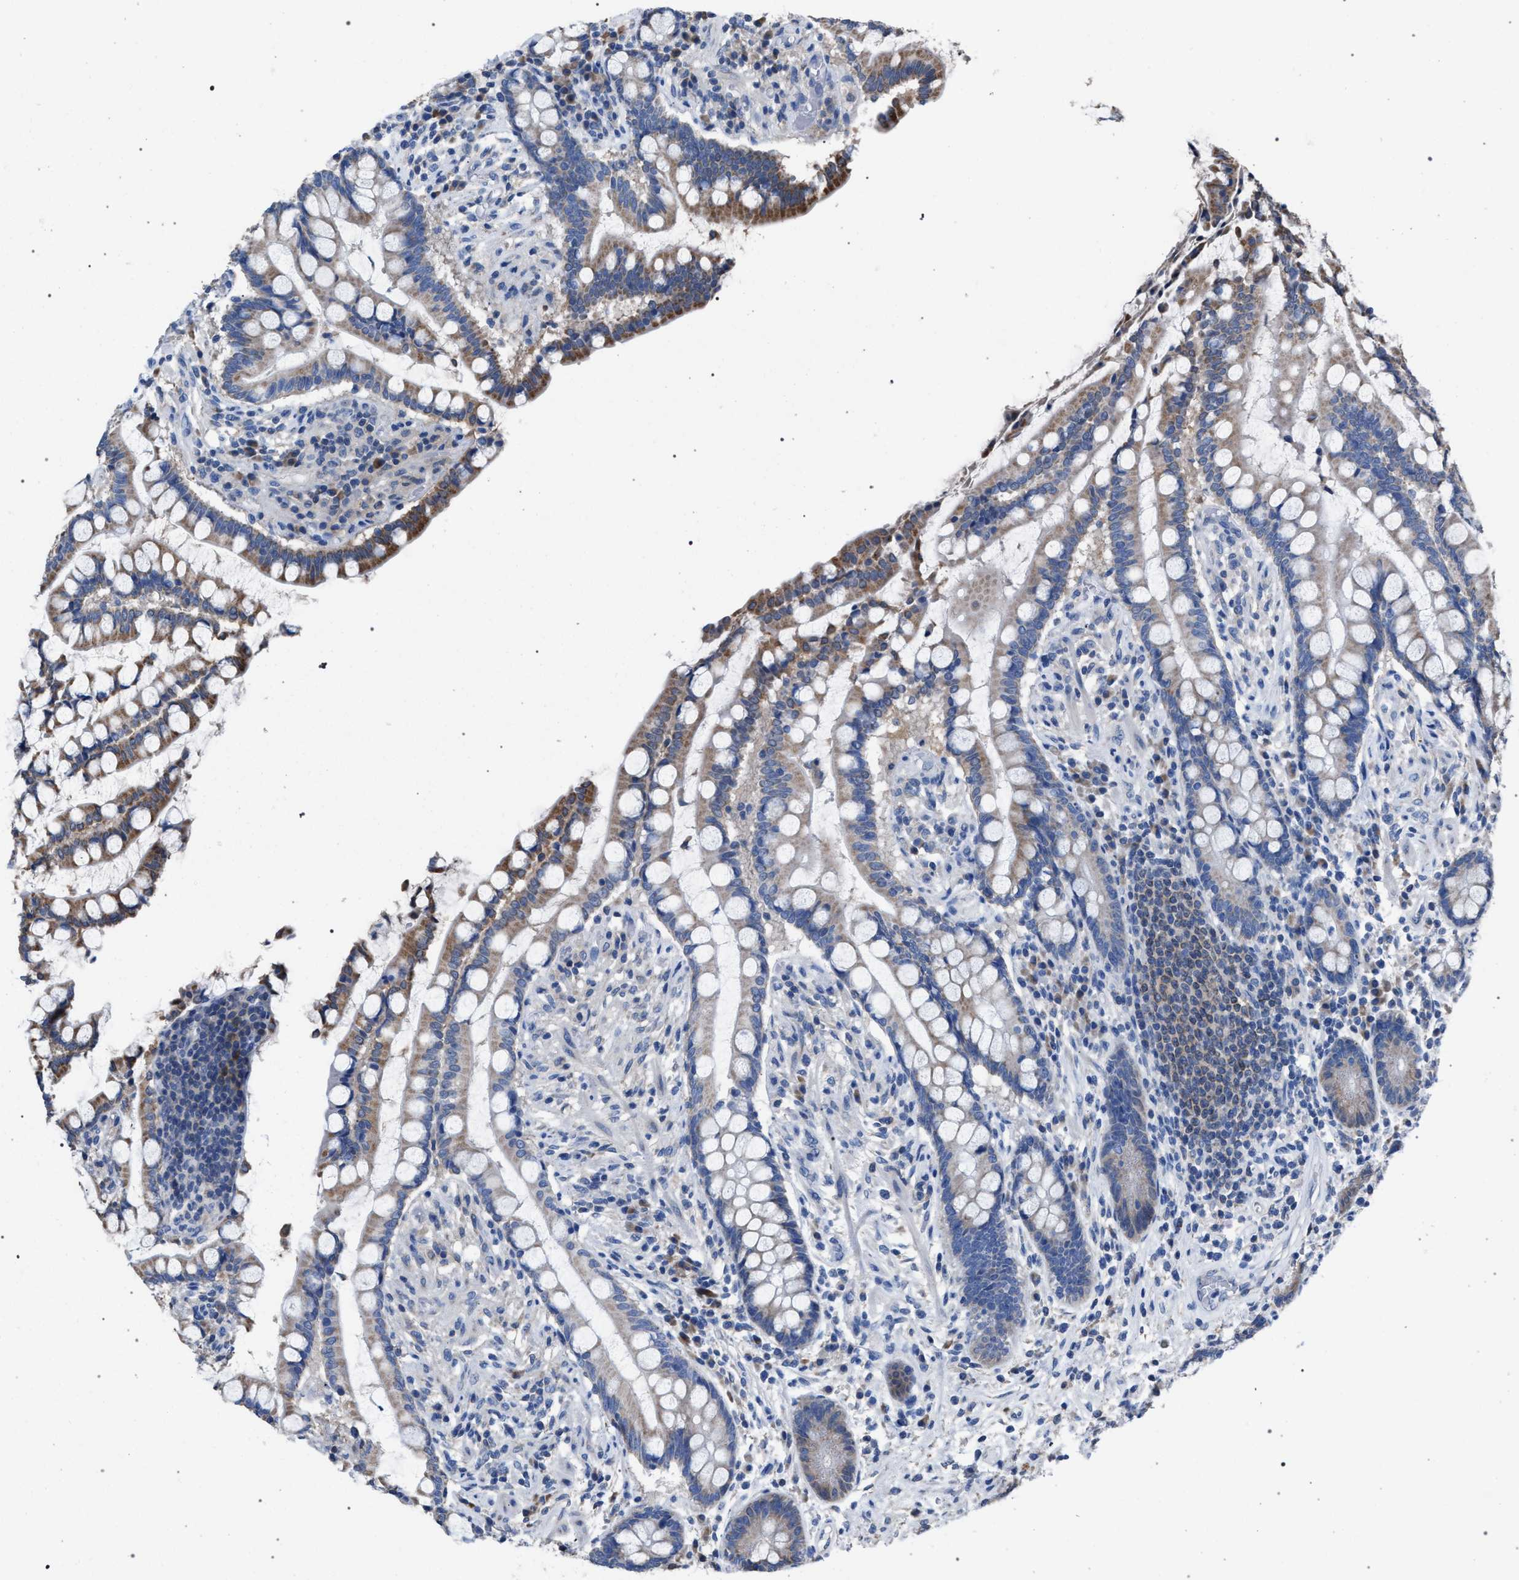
{"staining": {"intensity": "negative", "quantity": "none", "location": "none"}, "tissue": "colon", "cell_type": "Endothelial cells", "image_type": "normal", "snomed": [{"axis": "morphology", "description": "Normal tissue, NOS"}, {"axis": "topography", "description": "Colon"}], "caption": "Colon was stained to show a protein in brown. There is no significant positivity in endothelial cells. Brightfield microscopy of immunohistochemistry (IHC) stained with DAB (3,3'-diaminobenzidine) (brown) and hematoxylin (blue), captured at high magnification.", "gene": "CRYZ", "patient": {"sex": "male", "age": 73}}